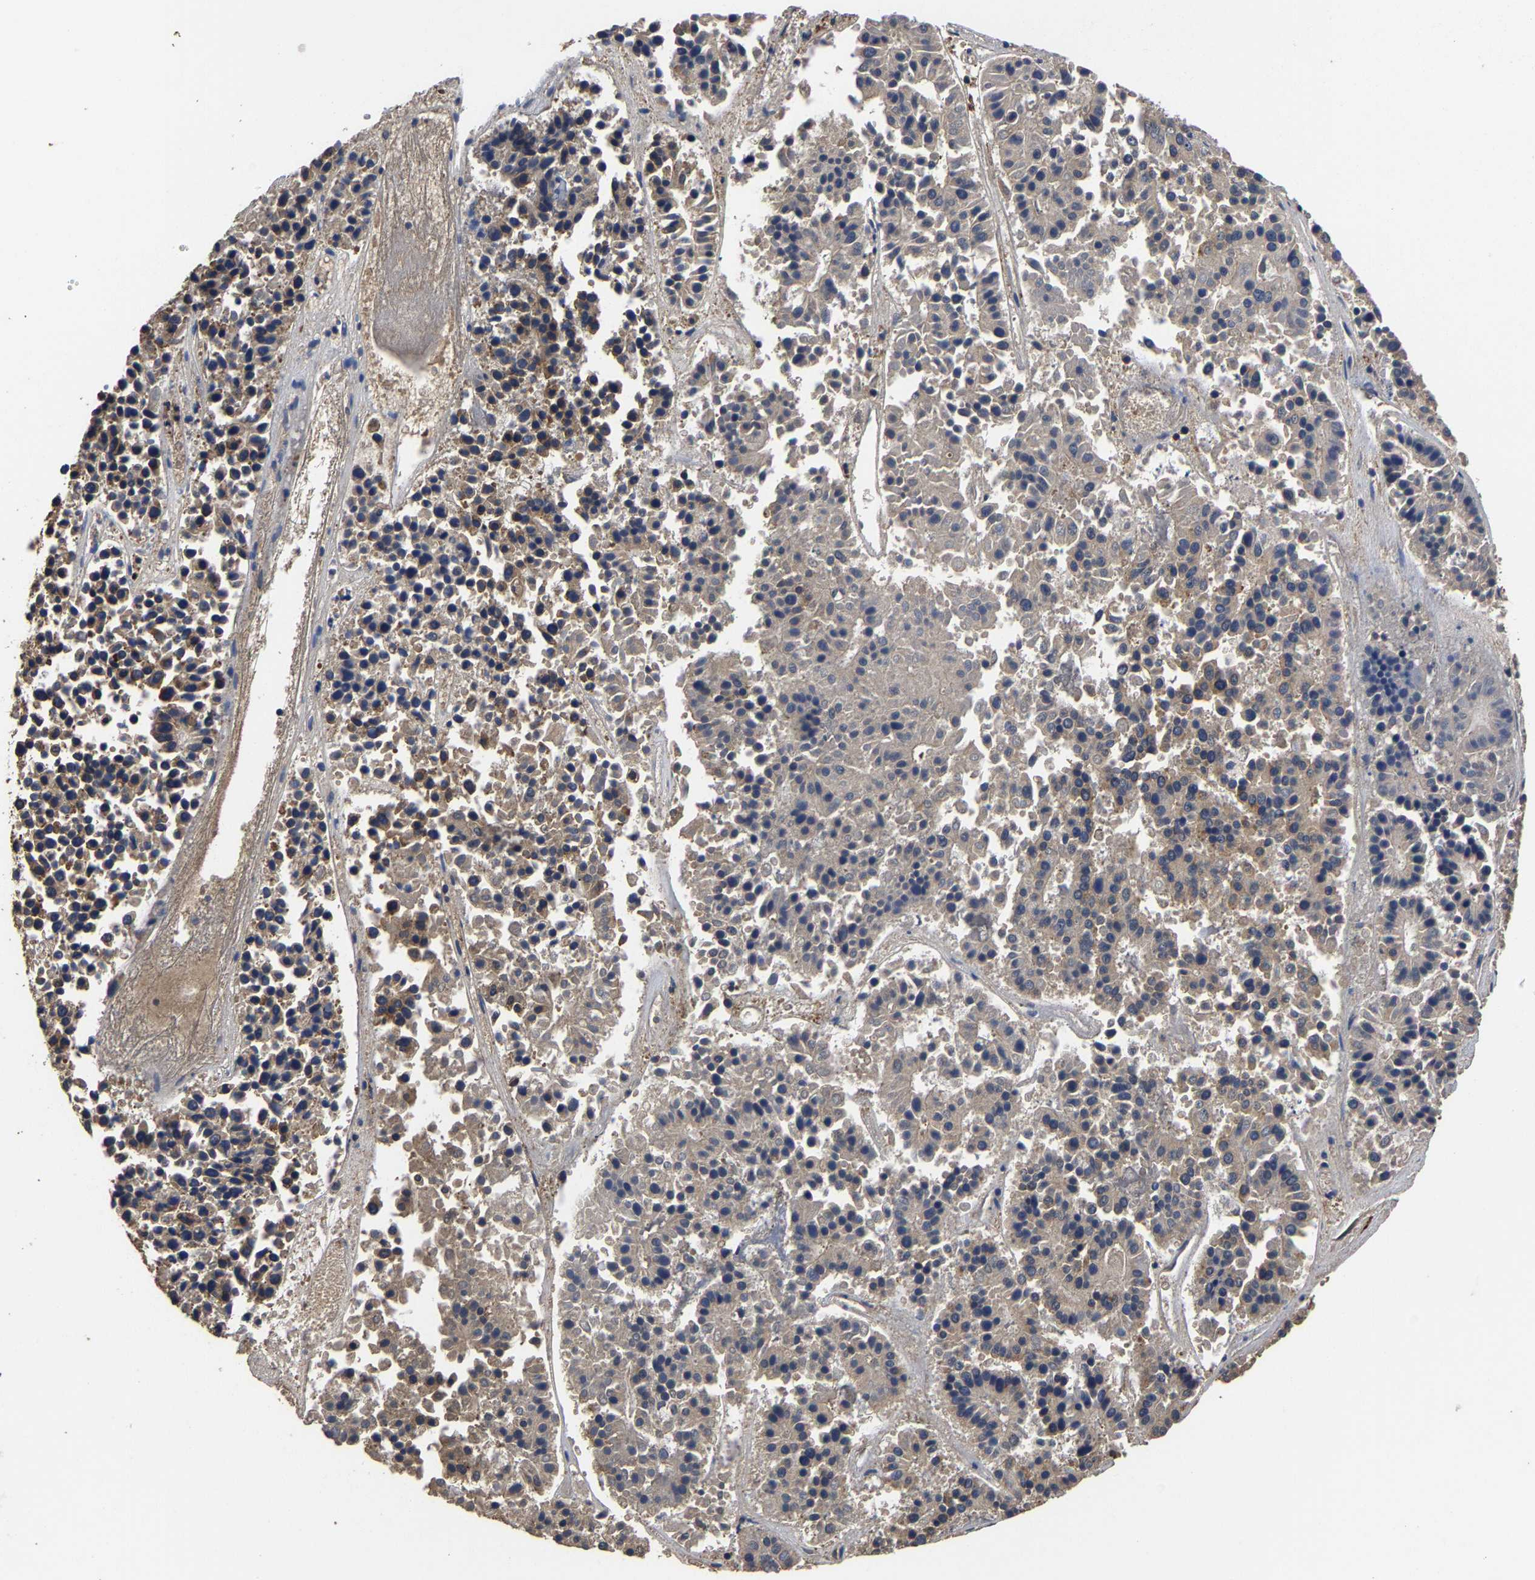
{"staining": {"intensity": "moderate", "quantity": "<25%", "location": "cytoplasmic/membranous"}, "tissue": "pancreatic cancer", "cell_type": "Tumor cells", "image_type": "cancer", "snomed": [{"axis": "morphology", "description": "Adenocarcinoma, NOS"}, {"axis": "topography", "description": "Pancreas"}], "caption": "Immunohistochemical staining of human adenocarcinoma (pancreatic) shows low levels of moderate cytoplasmic/membranous protein staining in about <25% of tumor cells.", "gene": "ITCH", "patient": {"sex": "male", "age": 50}}